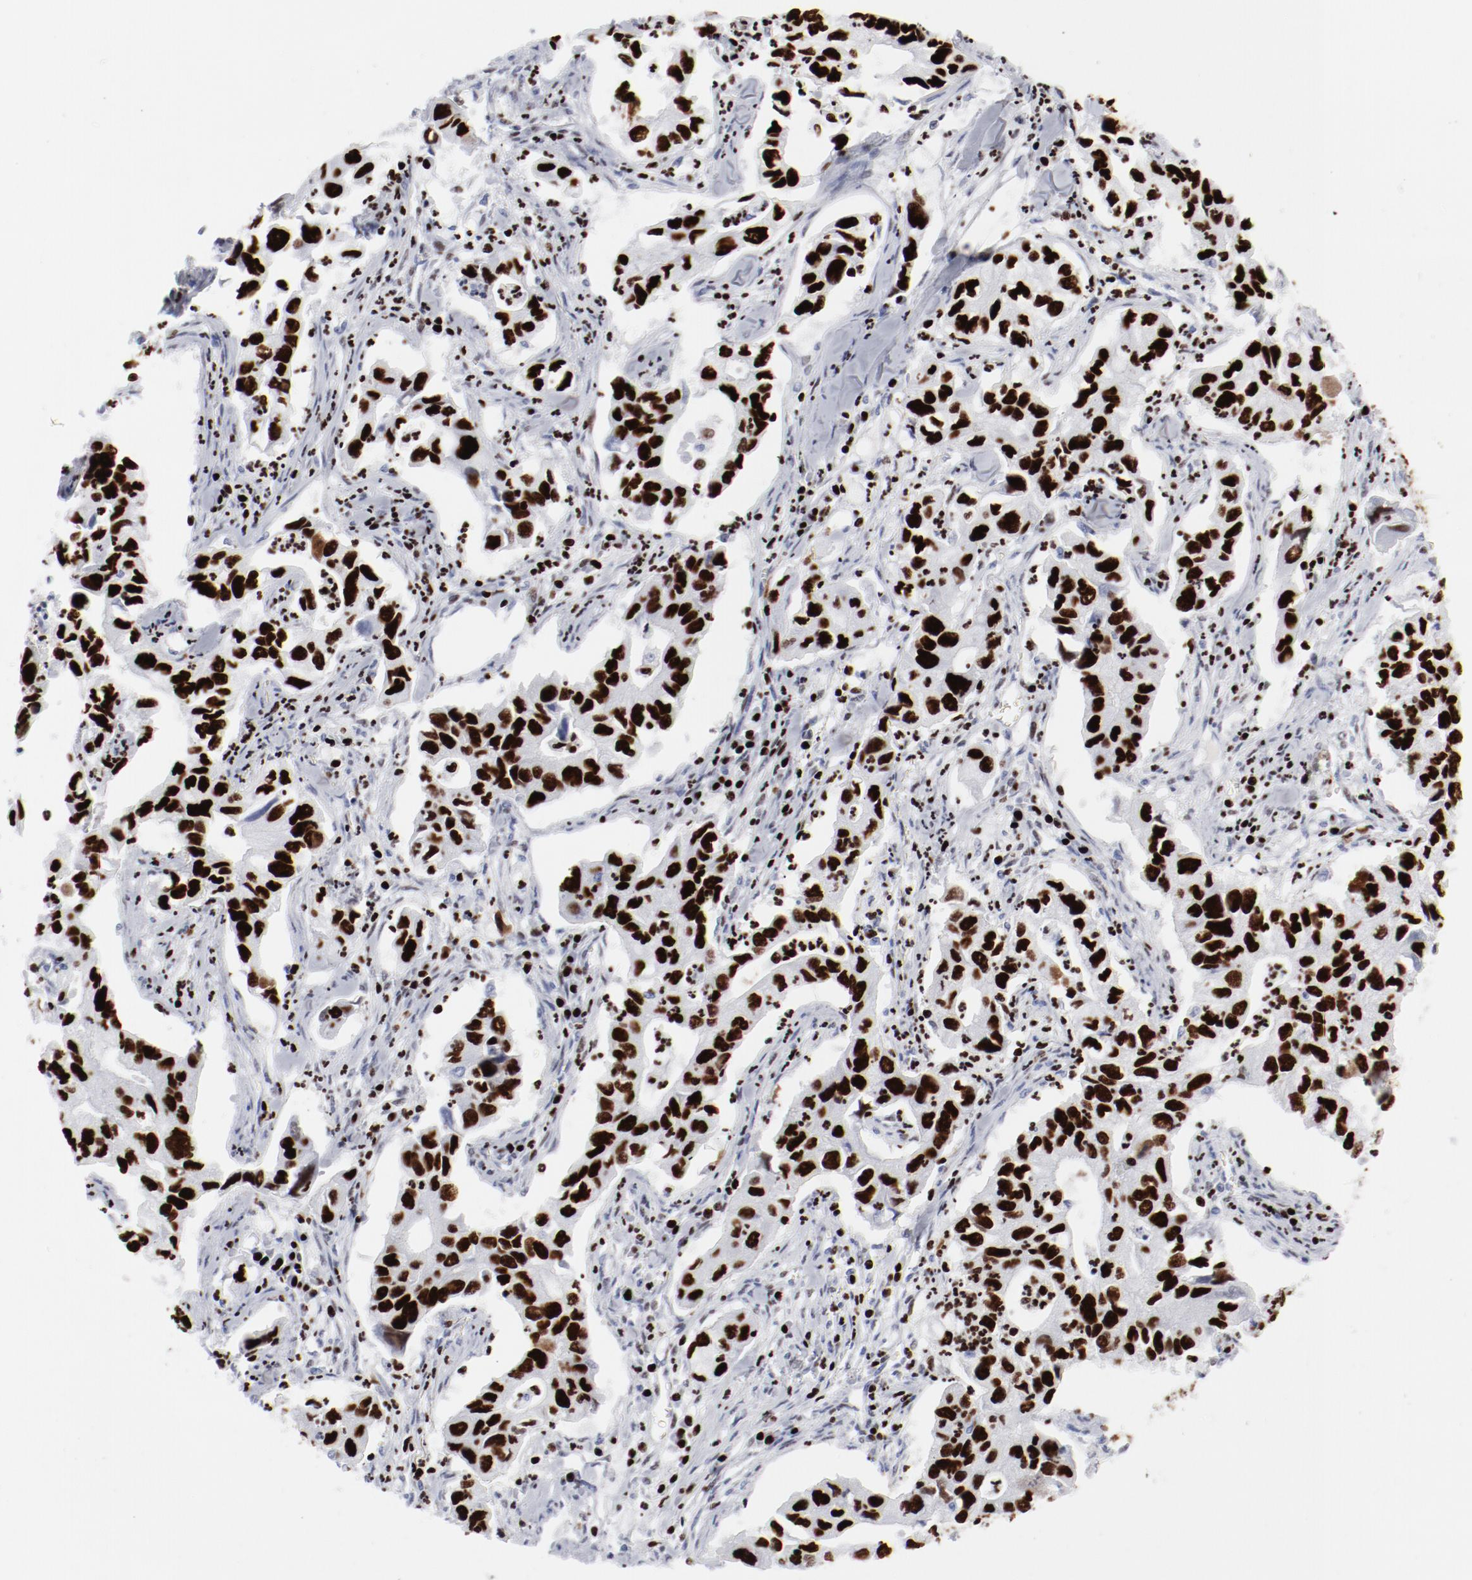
{"staining": {"intensity": "strong", "quantity": ">75%", "location": "nuclear"}, "tissue": "lung cancer", "cell_type": "Tumor cells", "image_type": "cancer", "snomed": [{"axis": "morphology", "description": "Adenocarcinoma, NOS"}, {"axis": "topography", "description": "Lung"}], "caption": "A photomicrograph of lung cancer (adenocarcinoma) stained for a protein reveals strong nuclear brown staining in tumor cells.", "gene": "SMARCC2", "patient": {"sex": "male", "age": 48}}